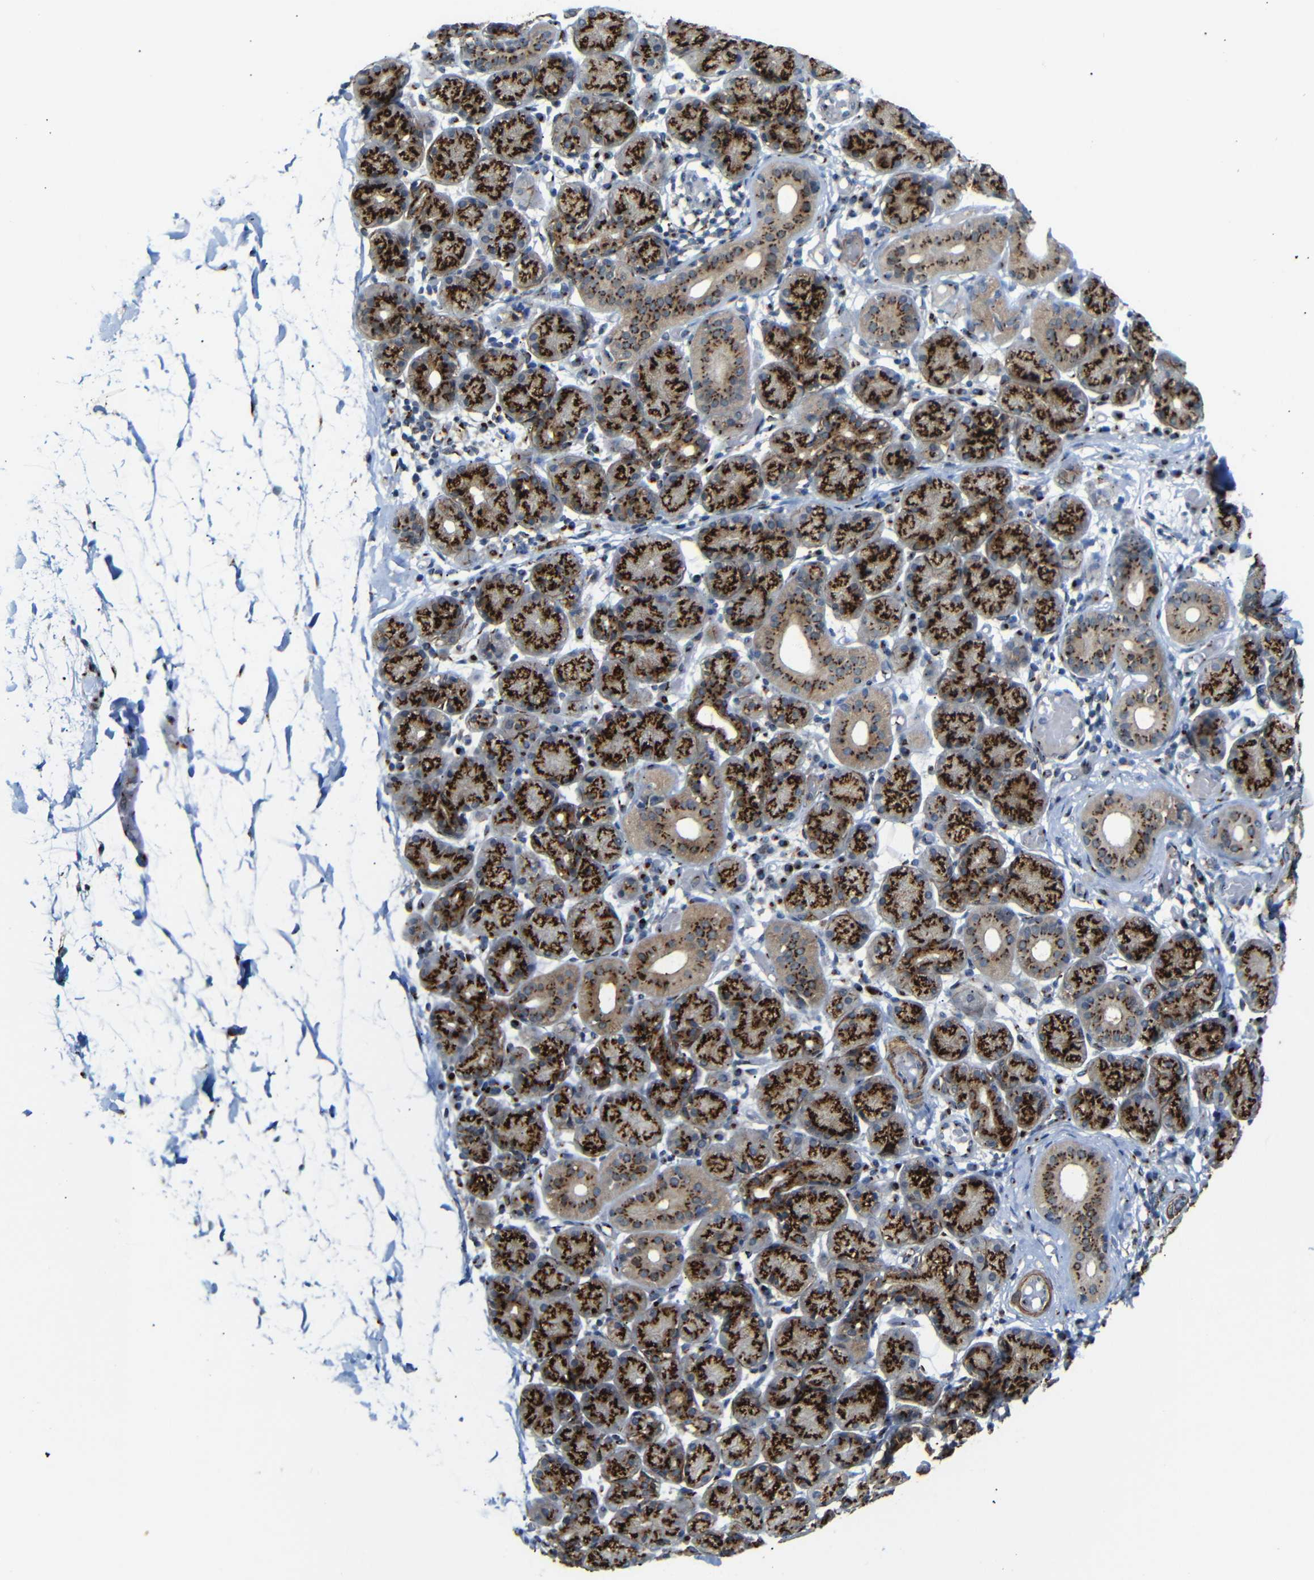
{"staining": {"intensity": "strong", "quantity": ">75%", "location": "cytoplasmic/membranous"}, "tissue": "salivary gland", "cell_type": "Glandular cells", "image_type": "normal", "snomed": [{"axis": "morphology", "description": "Normal tissue, NOS"}, {"axis": "topography", "description": "Salivary gland"}], "caption": "DAB (3,3'-diaminobenzidine) immunohistochemical staining of benign salivary gland exhibits strong cytoplasmic/membranous protein staining in about >75% of glandular cells. (DAB (3,3'-diaminobenzidine) IHC with brightfield microscopy, high magnification).", "gene": "TGOLN2", "patient": {"sex": "female", "age": 24}}